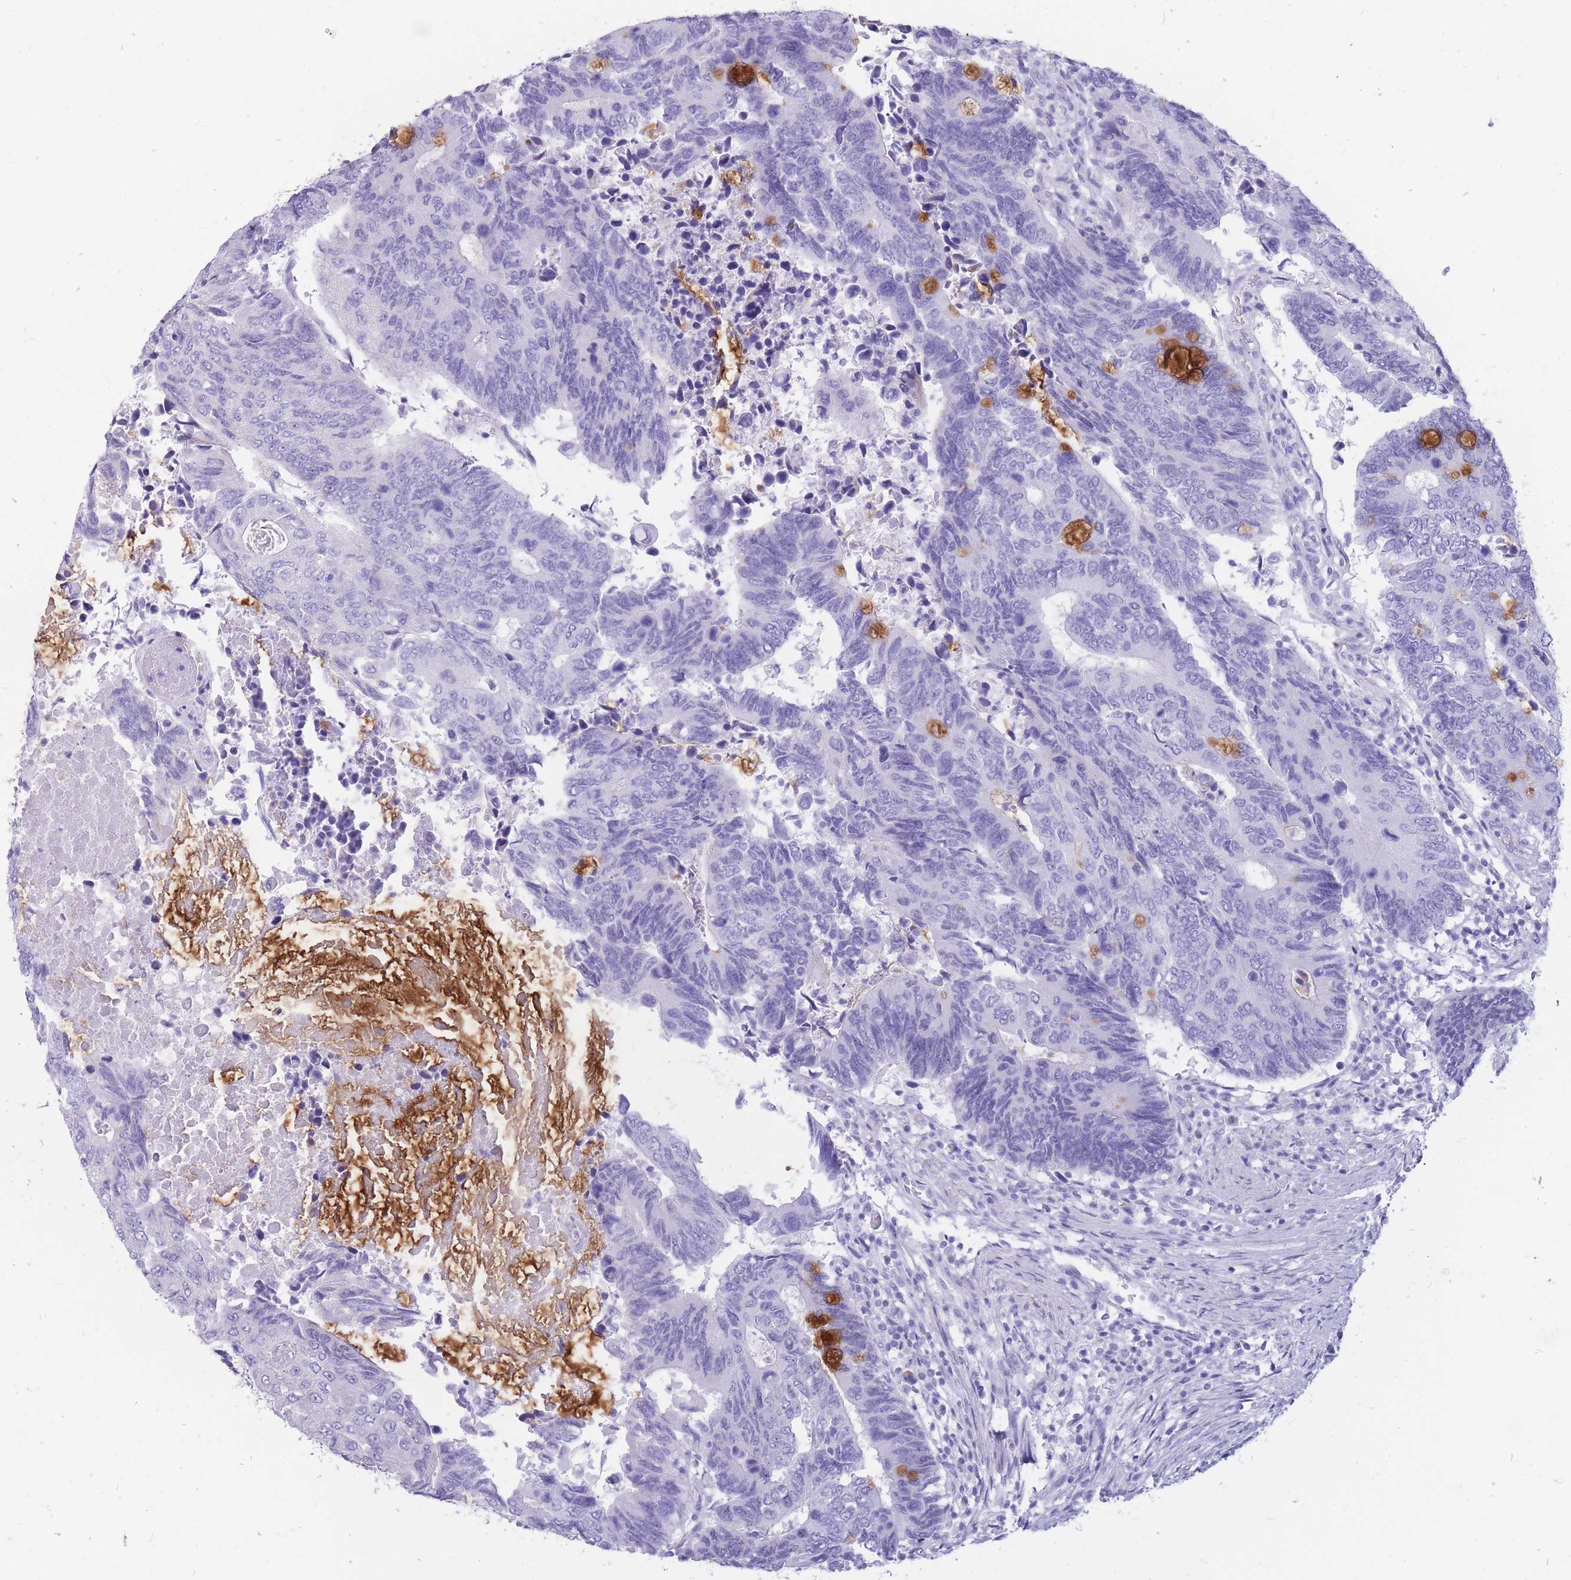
{"staining": {"intensity": "negative", "quantity": "none", "location": "none"}, "tissue": "colorectal cancer", "cell_type": "Tumor cells", "image_type": "cancer", "snomed": [{"axis": "morphology", "description": "Adenocarcinoma, NOS"}, {"axis": "topography", "description": "Colon"}], "caption": "Immunohistochemistry histopathology image of colorectal cancer (adenocarcinoma) stained for a protein (brown), which displays no staining in tumor cells.", "gene": "CYP21A2", "patient": {"sex": "male", "age": 87}}